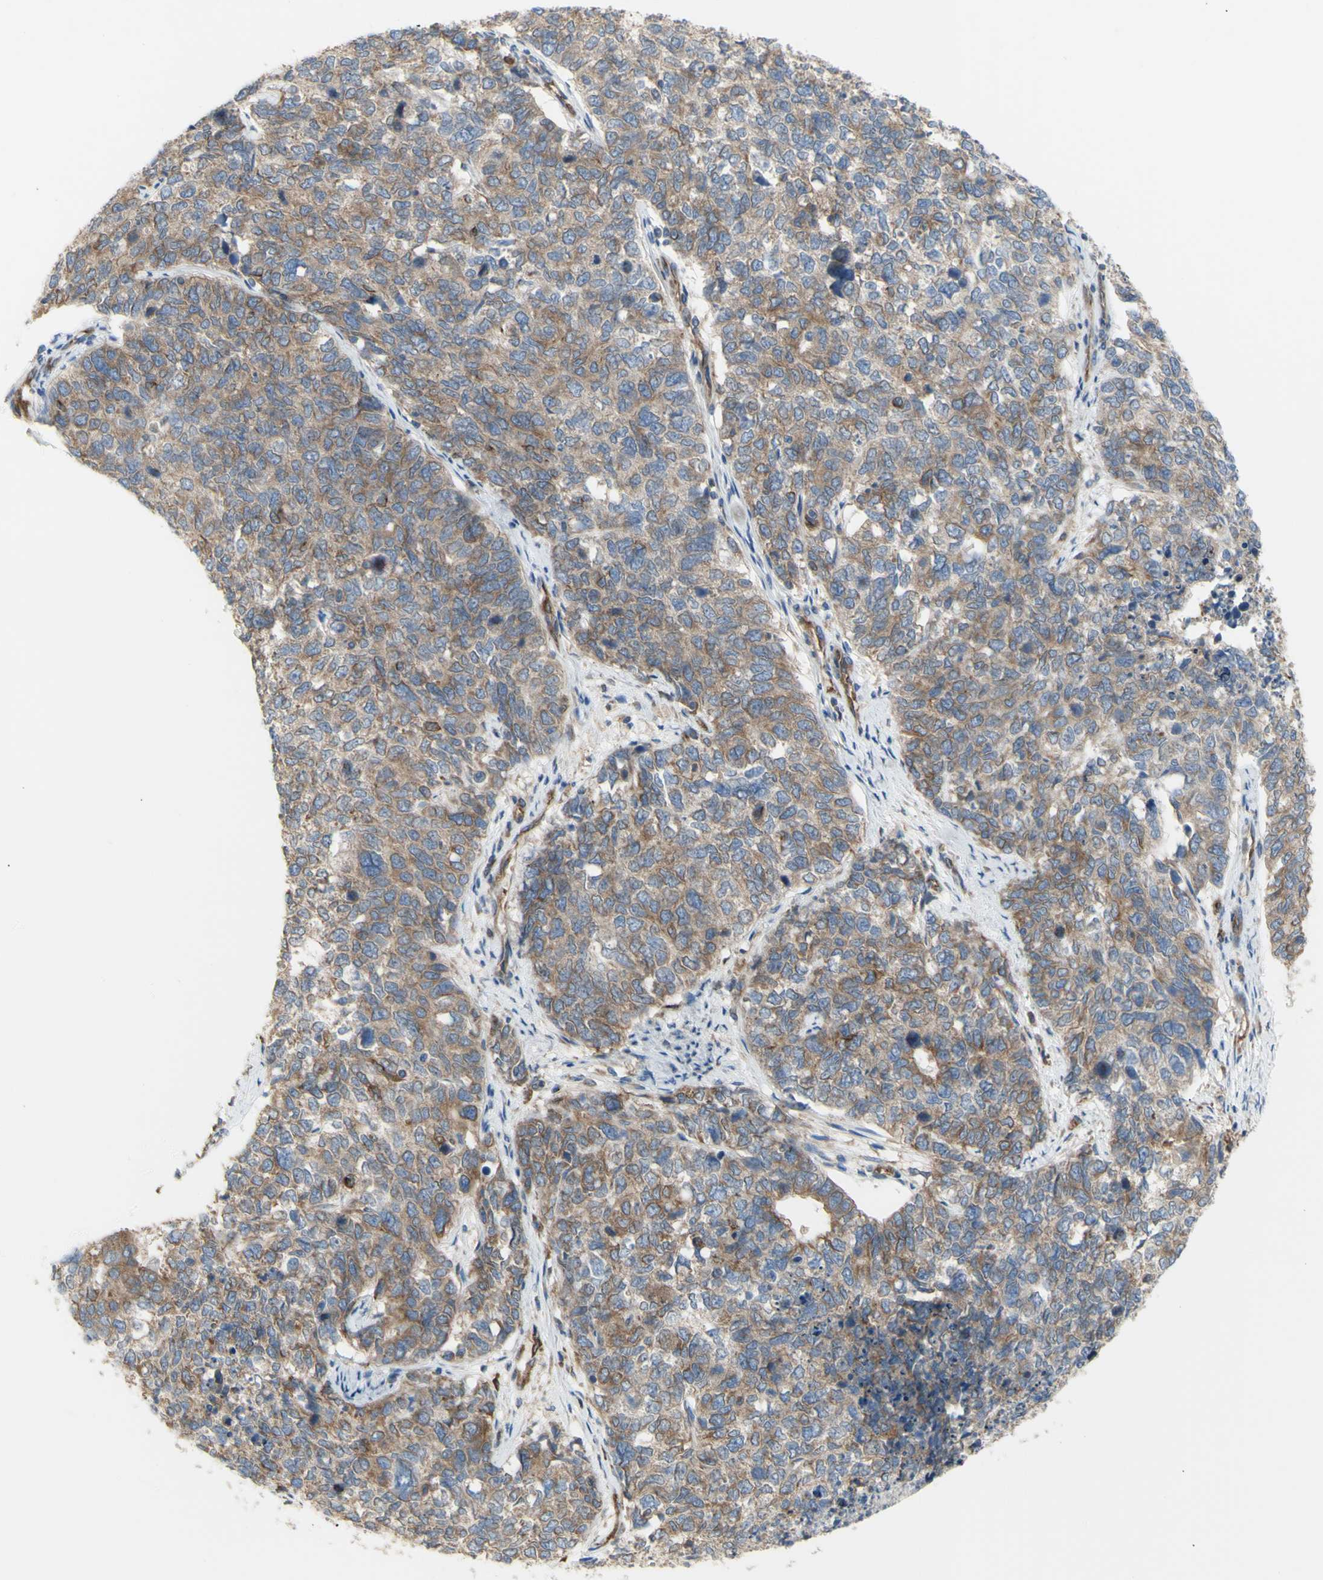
{"staining": {"intensity": "weak", "quantity": ">75%", "location": "cytoplasmic/membranous"}, "tissue": "cervical cancer", "cell_type": "Tumor cells", "image_type": "cancer", "snomed": [{"axis": "morphology", "description": "Squamous cell carcinoma, NOS"}, {"axis": "topography", "description": "Cervix"}], "caption": "There is low levels of weak cytoplasmic/membranous staining in tumor cells of cervical cancer (squamous cell carcinoma), as demonstrated by immunohistochemical staining (brown color).", "gene": "KLC1", "patient": {"sex": "female", "age": 63}}